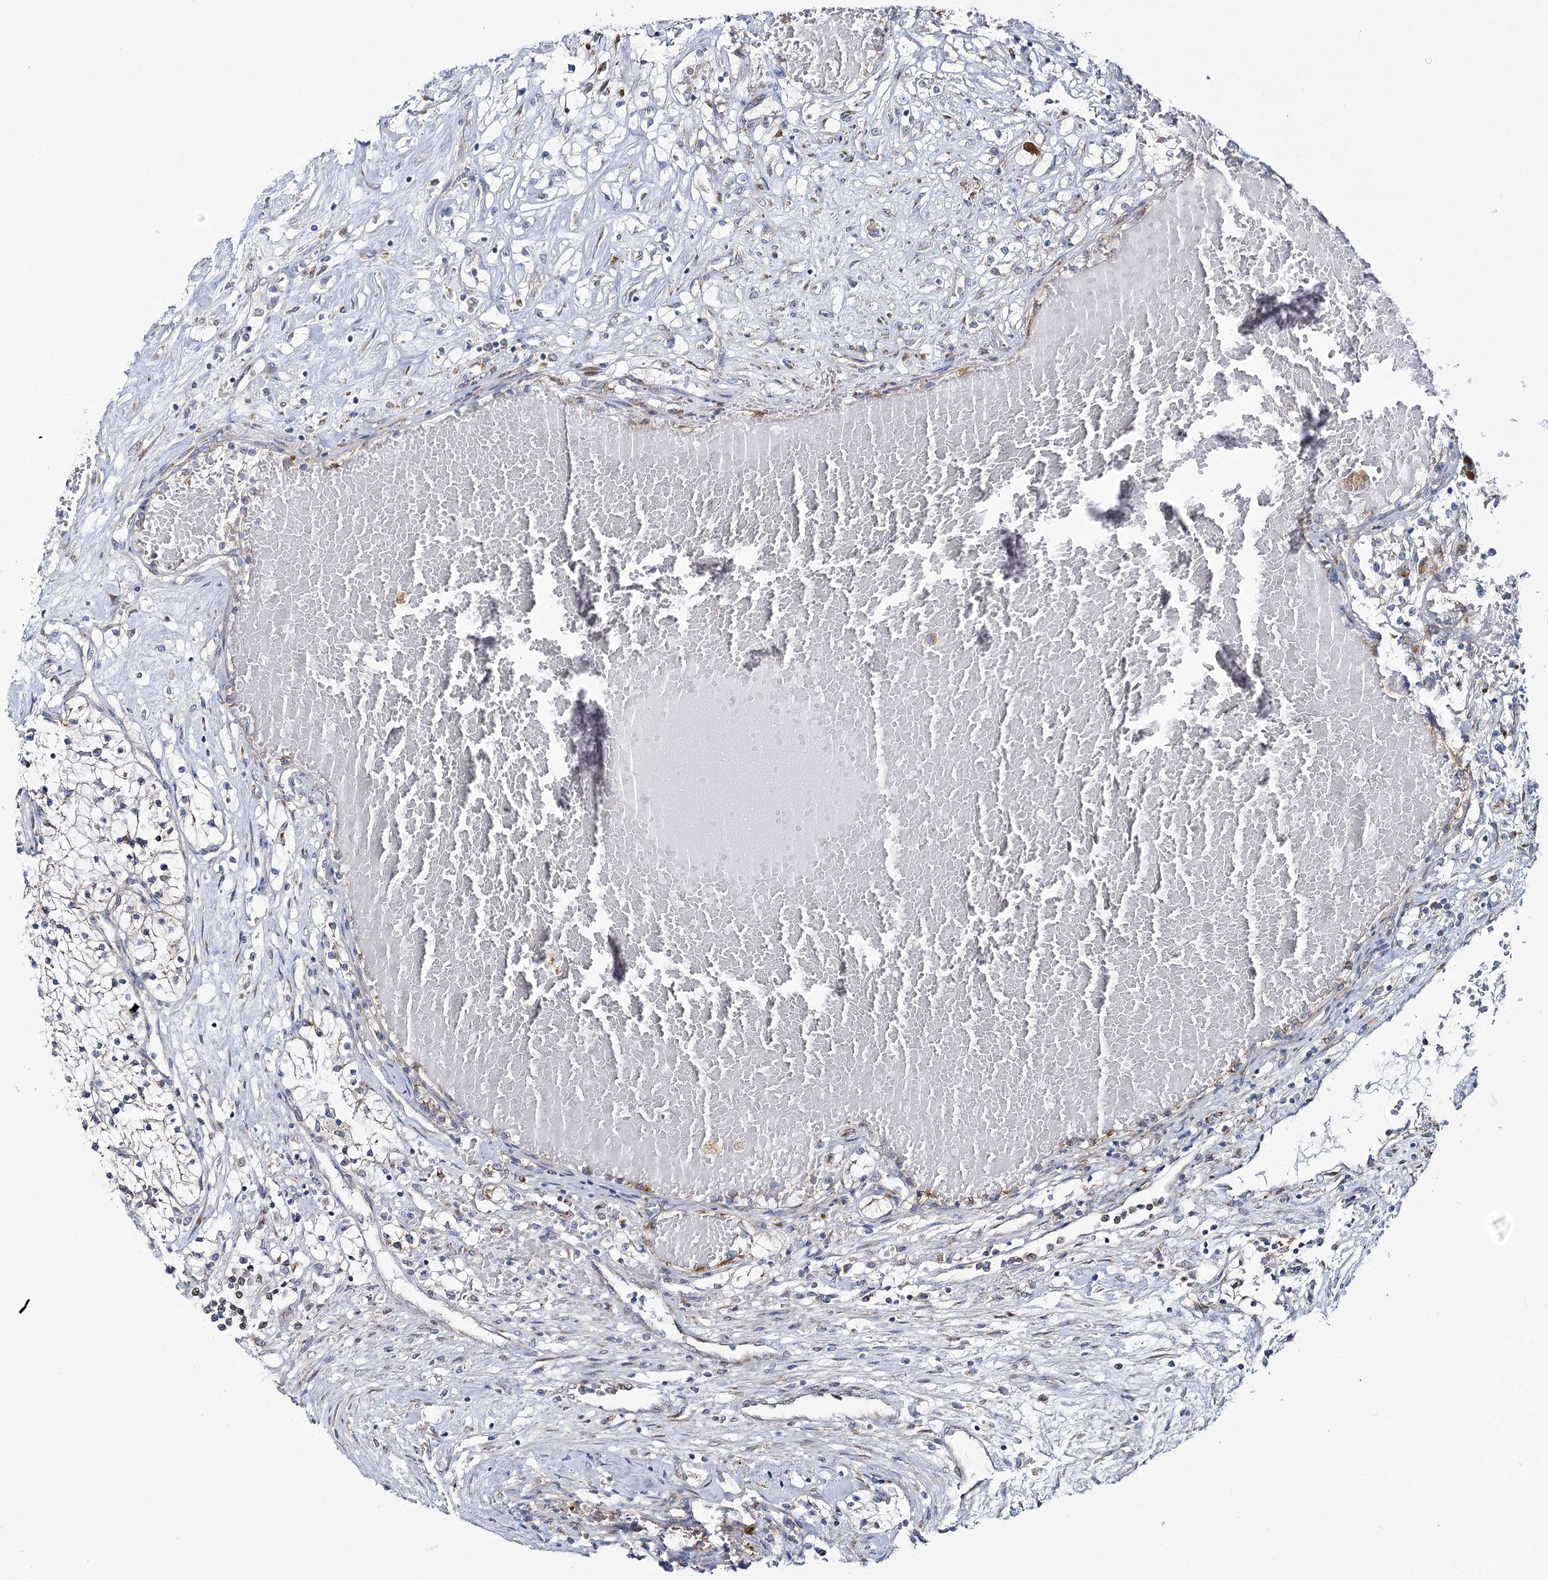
{"staining": {"intensity": "weak", "quantity": "<25%", "location": "cytoplasmic/membranous"}, "tissue": "renal cancer", "cell_type": "Tumor cells", "image_type": "cancer", "snomed": [{"axis": "morphology", "description": "Normal tissue, NOS"}, {"axis": "morphology", "description": "Adenocarcinoma, NOS"}, {"axis": "topography", "description": "Kidney"}], "caption": "A photomicrograph of renal adenocarcinoma stained for a protein shows no brown staining in tumor cells.", "gene": "THUMPD3", "patient": {"sex": "male", "age": 68}}